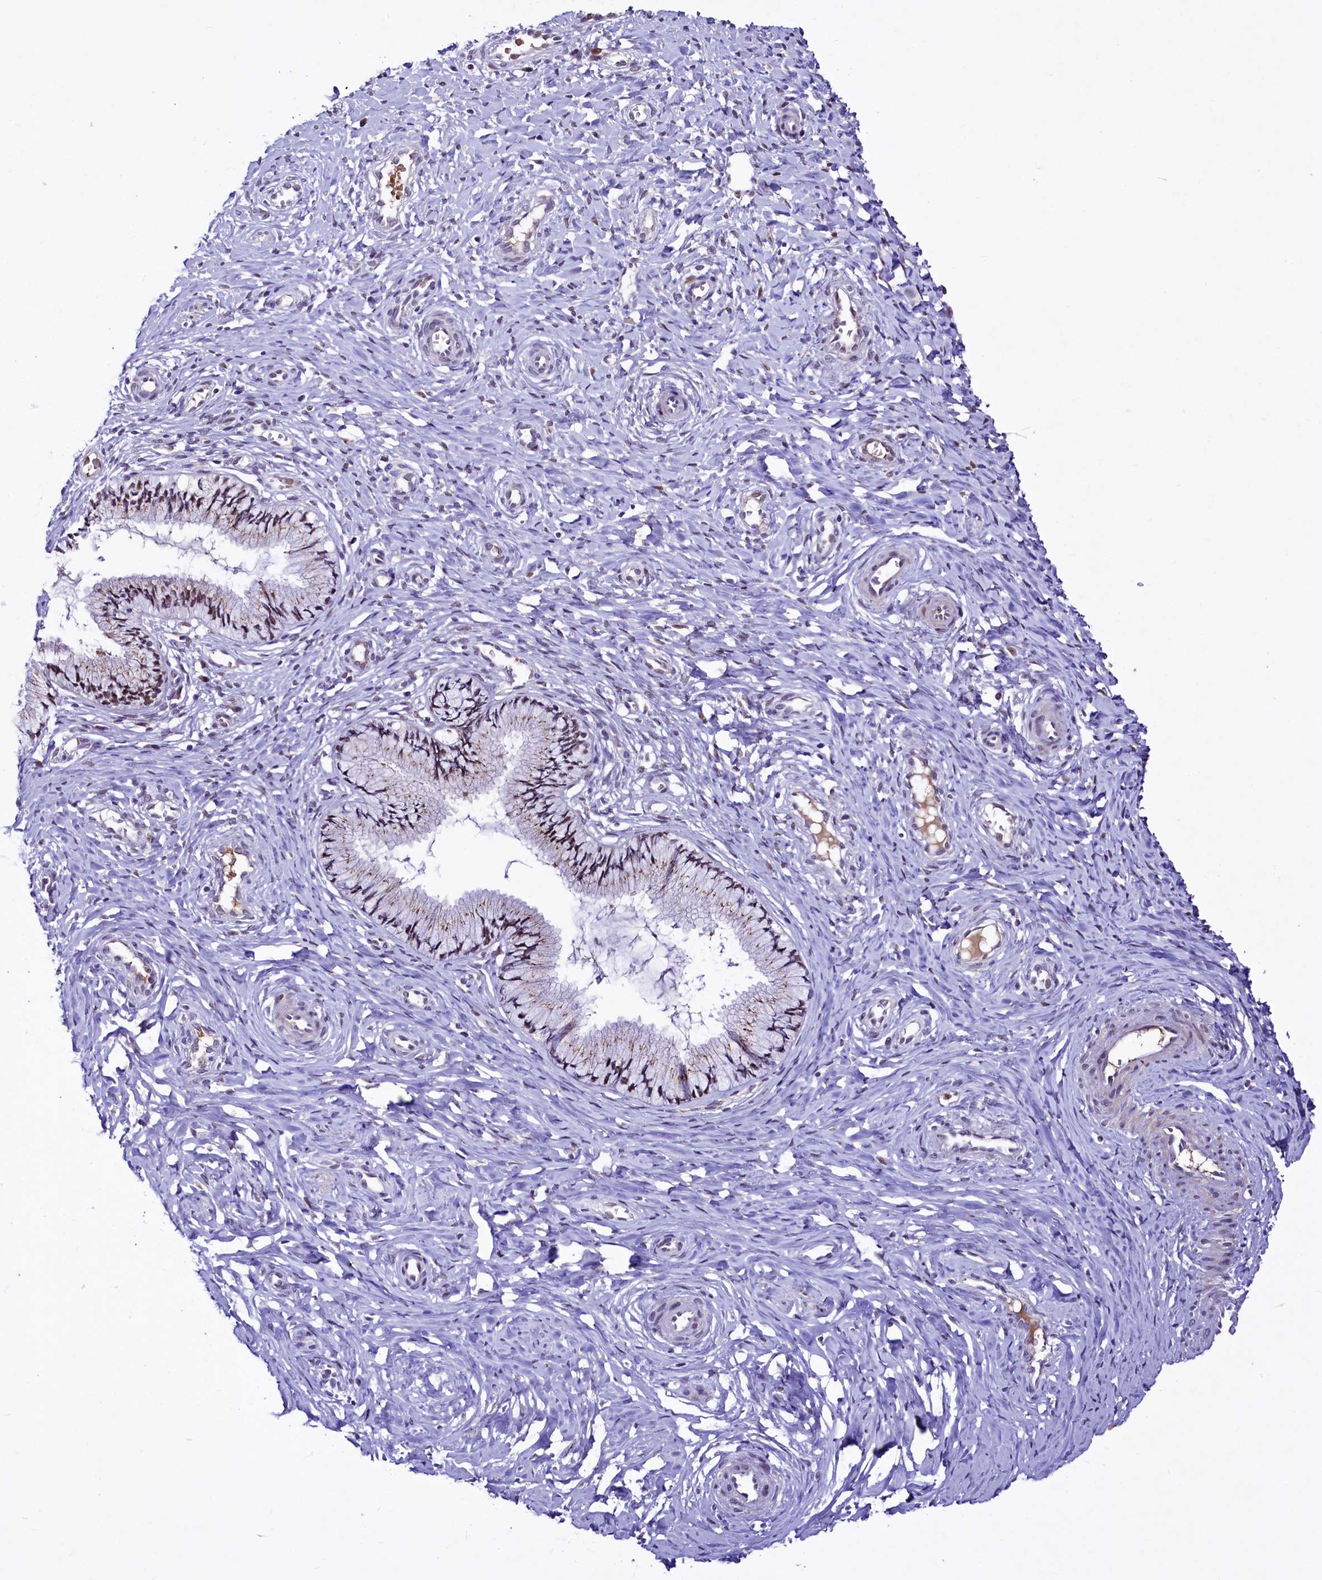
{"staining": {"intensity": "moderate", "quantity": "25%-75%", "location": "cytoplasmic/membranous,nuclear"}, "tissue": "cervix", "cell_type": "Glandular cells", "image_type": "normal", "snomed": [{"axis": "morphology", "description": "Normal tissue, NOS"}, {"axis": "topography", "description": "Cervix"}], "caption": "A brown stain labels moderate cytoplasmic/membranous,nuclear positivity of a protein in glandular cells of benign cervix.", "gene": "LEUTX", "patient": {"sex": "female", "age": 27}}